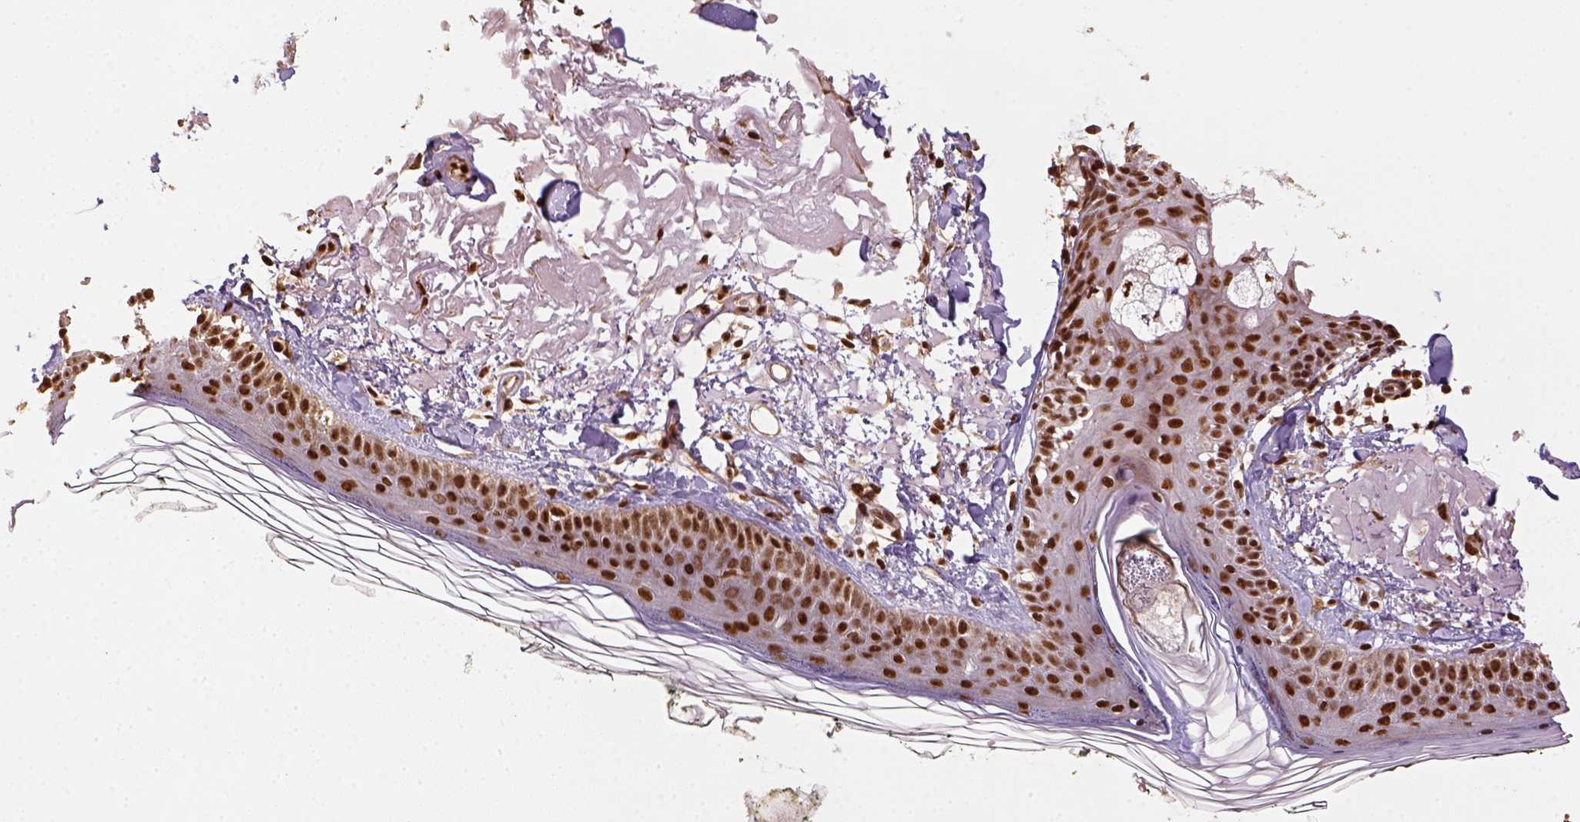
{"staining": {"intensity": "strong", "quantity": ">75%", "location": "nuclear"}, "tissue": "skin", "cell_type": "Fibroblasts", "image_type": "normal", "snomed": [{"axis": "morphology", "description": "Normal tissue, NOS"}, {"axis": "topography", "description": "Skin"}], "caption": "Fibroblasts show high levels of strong nuclear staining in about >75% of cells in benign skin.", "gene": "CCAR1", "patient": {"sex": "male", "age": 76}}